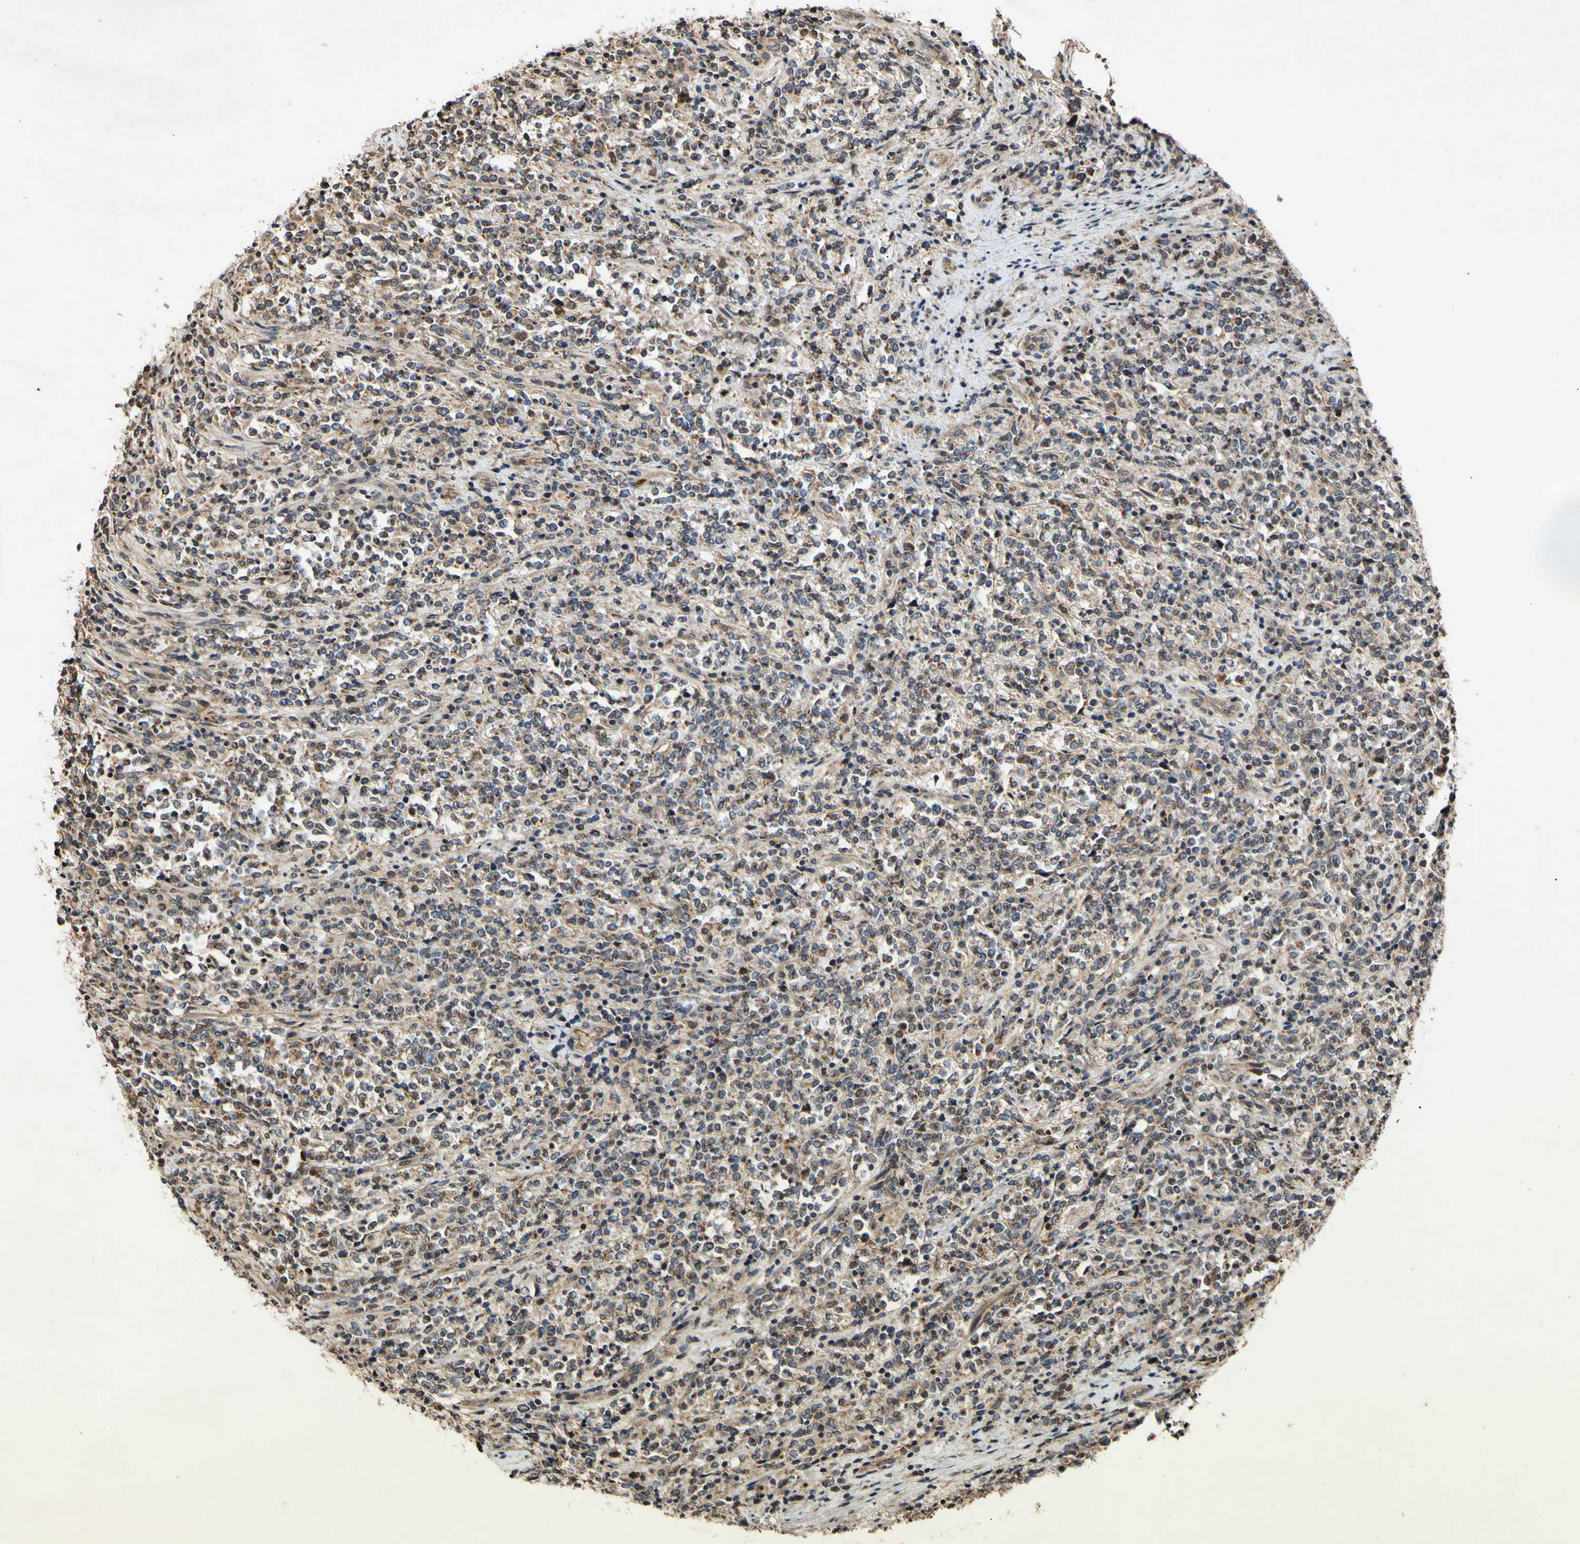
{"staining": {"intensity": "moderate", "quantity": "25%-75%", "location": "cytoplasmic/membranous"}, "tissue": "lymphoma", "cell_type": "Tumor cells", "image_type": "cancer", "snomed": [{"axis": "morphology", "description": "Malignant lymphoma, non-Hodgkin's type, High grade"}, {"axis": "topography", "description": "Soft tissue"}], "caption": "This histopathology image demonstrates immunohistochemistry (IHC) staining of lymphoma, with medium moderate cytoplasmic/membranous positivity in approximately 25%-75% of tumor cells.", "gene": "PLAT", "patient": {"sex": "male", "age": 18}}